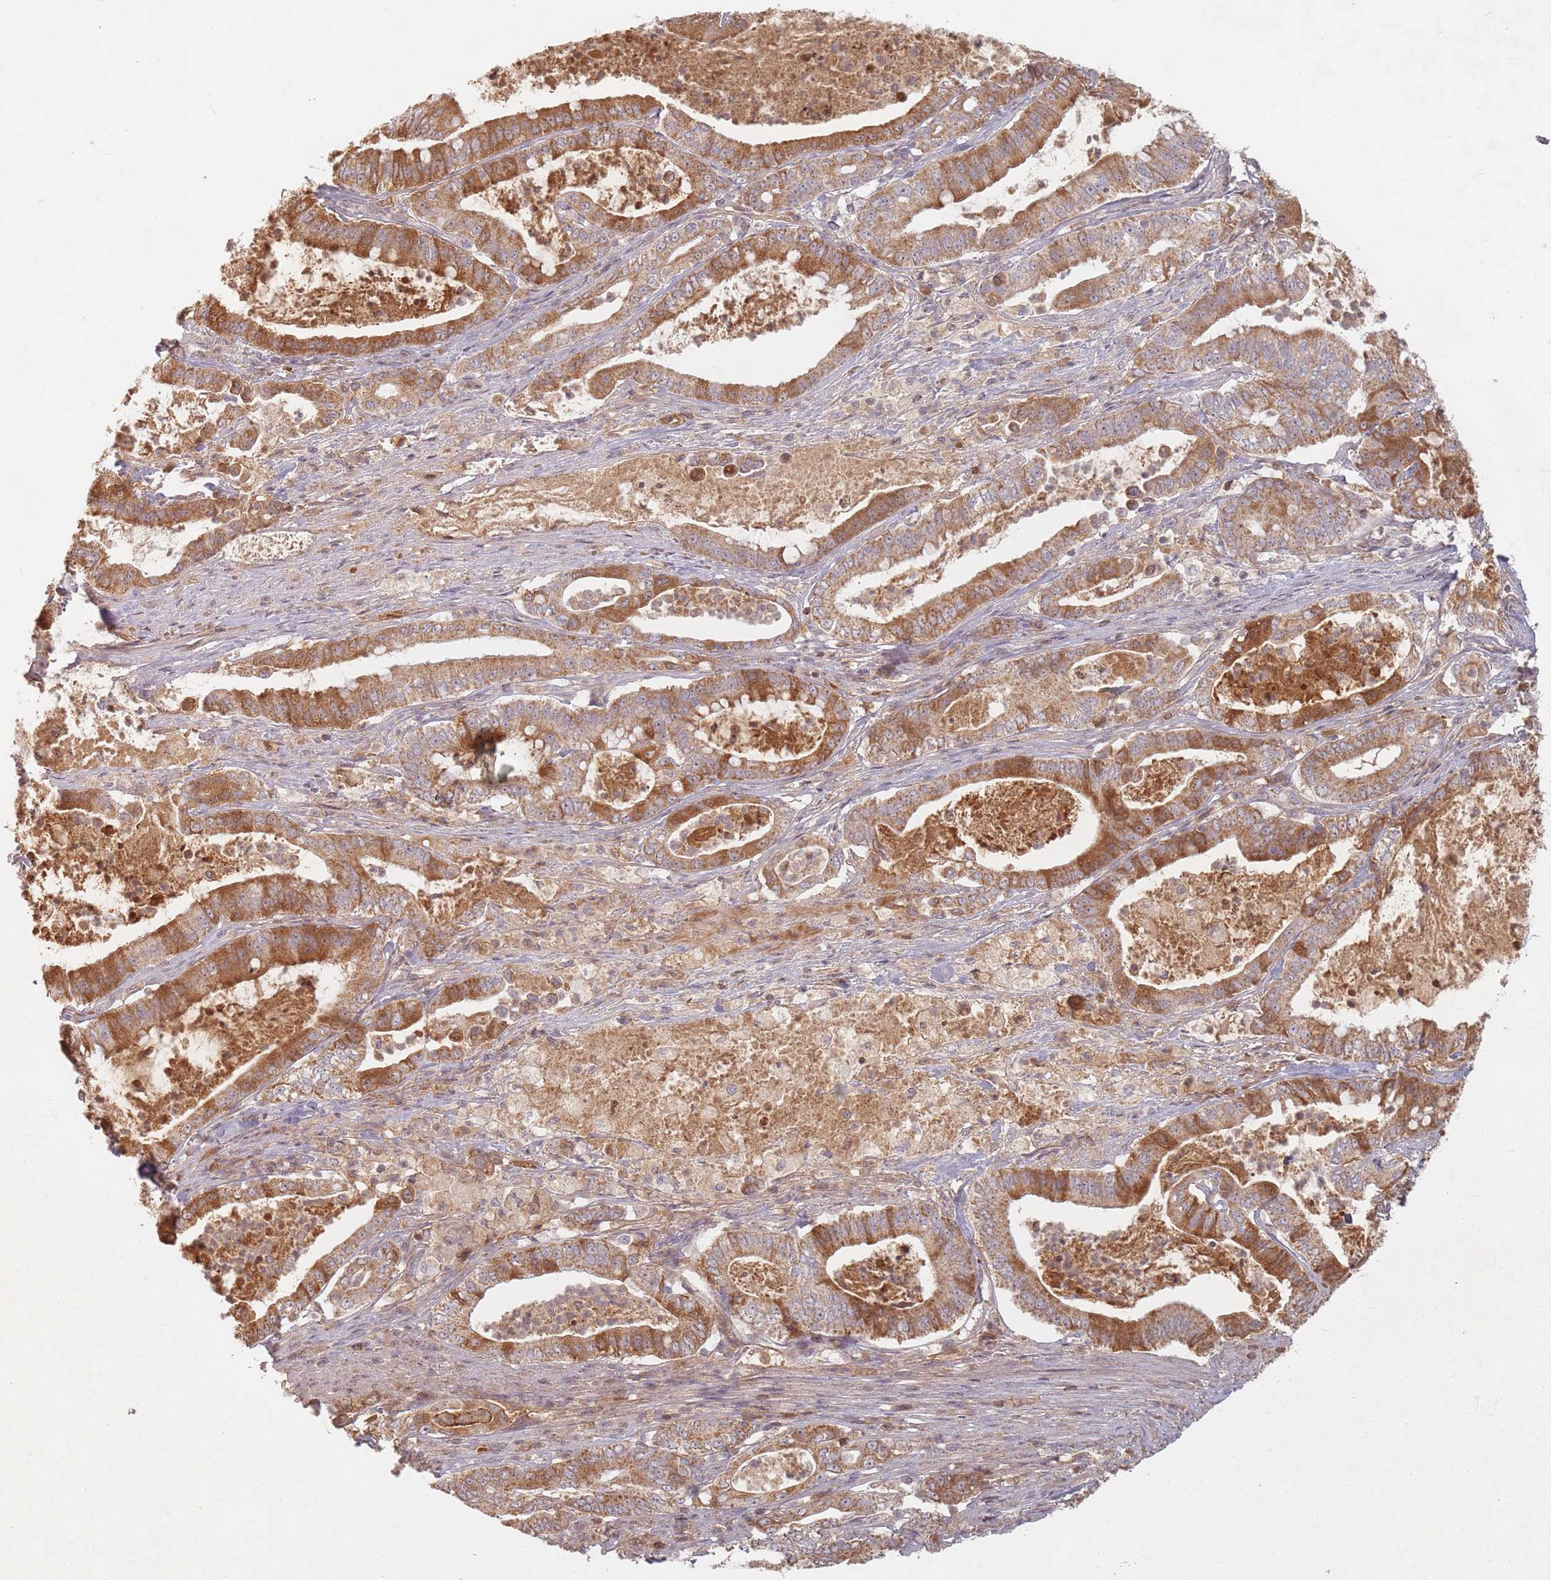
{"staining": {"intensity": "moderate", "quantity": ">75%", "location": "cytoplasmic/membranous"}, "tissue": "pancreatic cancer", "cell_type": "Tumor cells", "image_type": "cancer", "snomed": [{"axis": "morphology", "description": "Adenocarcinoma, NOS"}, {"axis": "topography", "description": "Pancreas"}], "caption": "Pancreatic cancer was stained to show a protein in brown. There is medium levels of moderate cytoplasmic/membranous positivity in approximately >75% of tumor cells.", "gene": "OR2M4", "patient": {"sex": "male", "age": 71}}